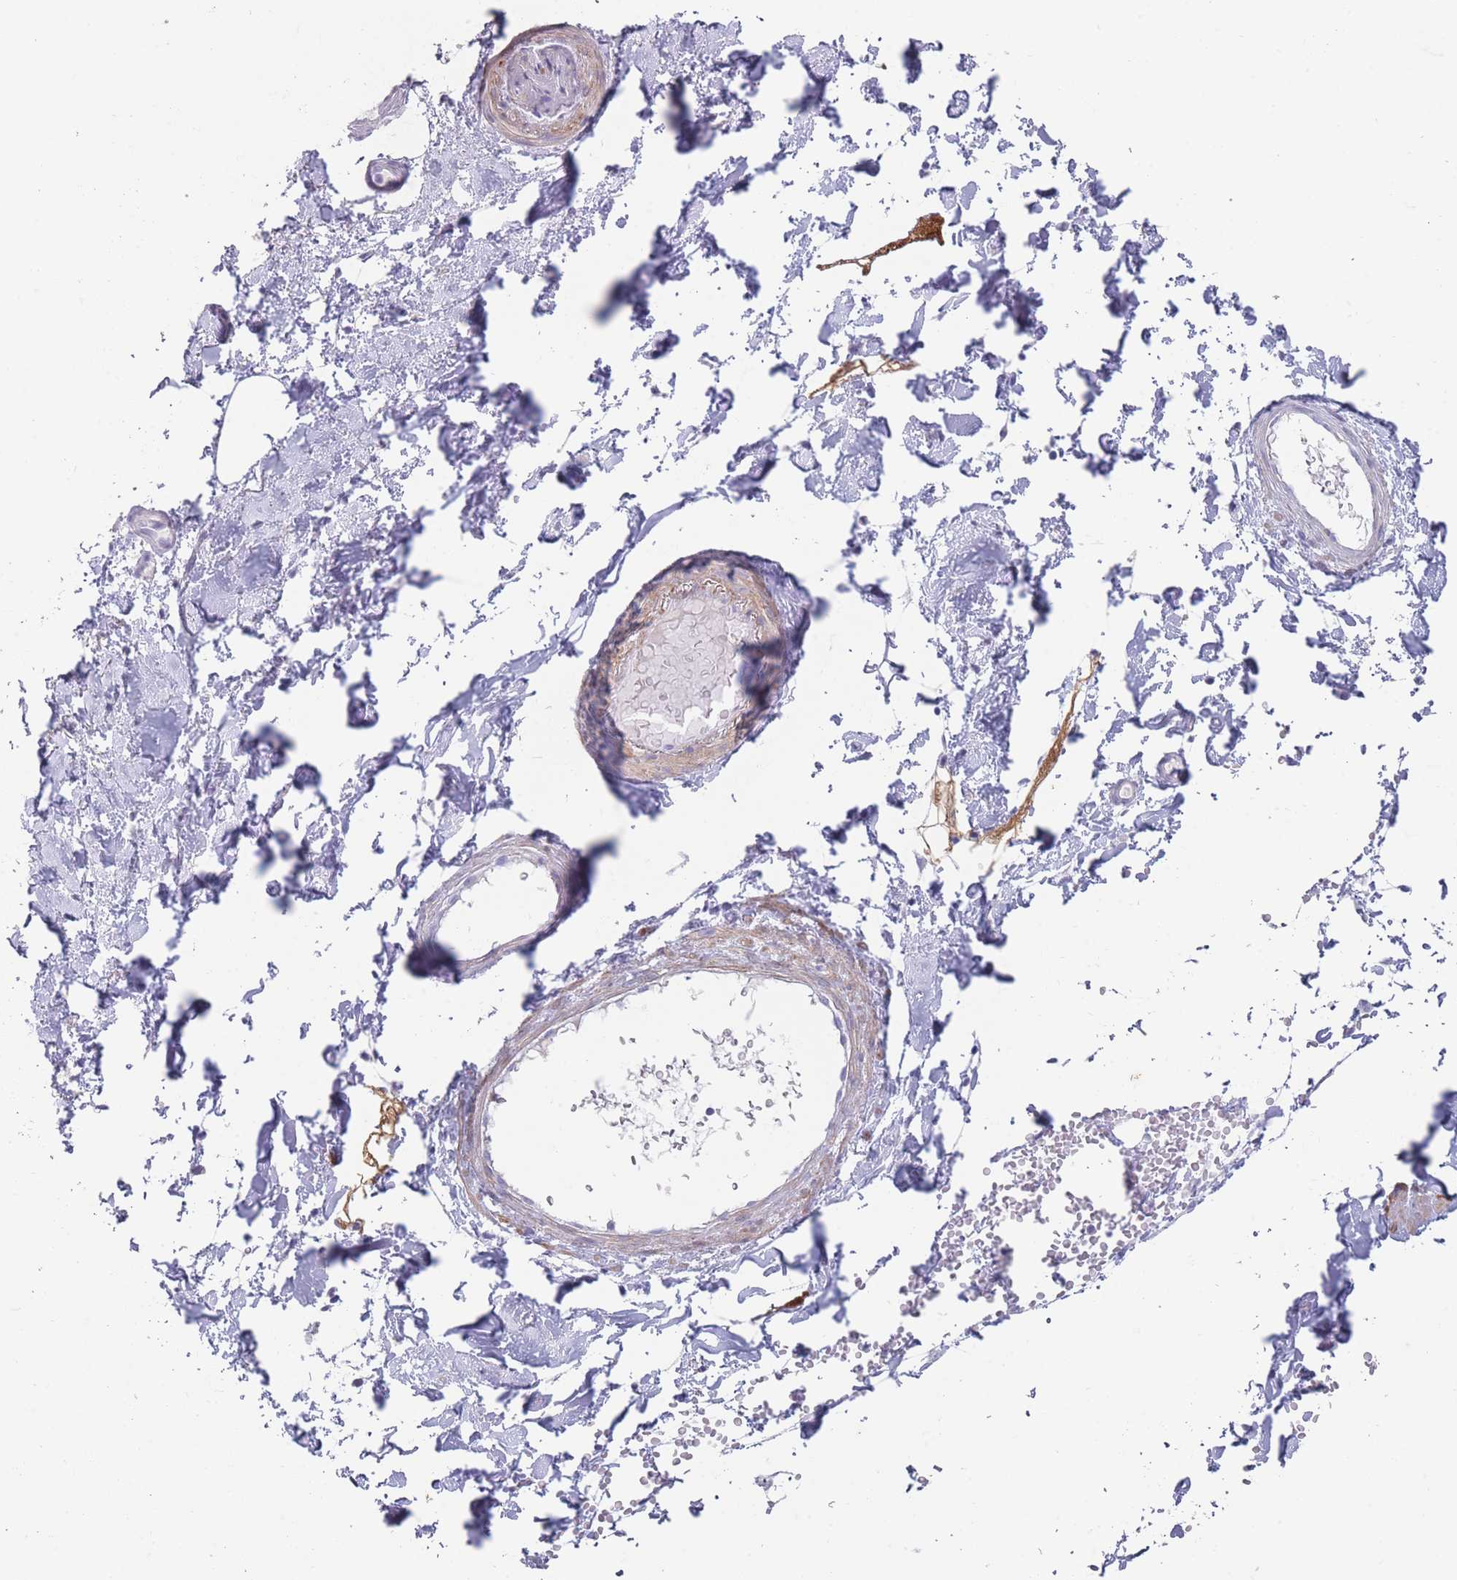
{"staining": {"intensity": "negative", "quantity": "none", "location": "none"}, "tissue": "adipose tissue", "cell_type": "Adipocytes", "image_type": "normal", "snomed": [{"axis": "morphology", "description": "Normal tissue, NOS"}, {"axis": "topography", "description": "Soft tissue"}, {"axis": "topography", "description": "Adipose tissue"}, {"axis": "topography", "description": "Vascular tissue"}, {"axis": "topography", "description": "Peripheral nerve tissue"}], "caption": "Adipocytes are negative for protein expression in normal human adipose tissue. Brightfield microscopy of immunohistochemistry (IHC) stained with DAB (3,3'-diaminobenzidine) (brown) and hematoxylin (blue), captured at high magnification.", "gene": "RHBG", "patient": {"sex": "male", "age": 74}}